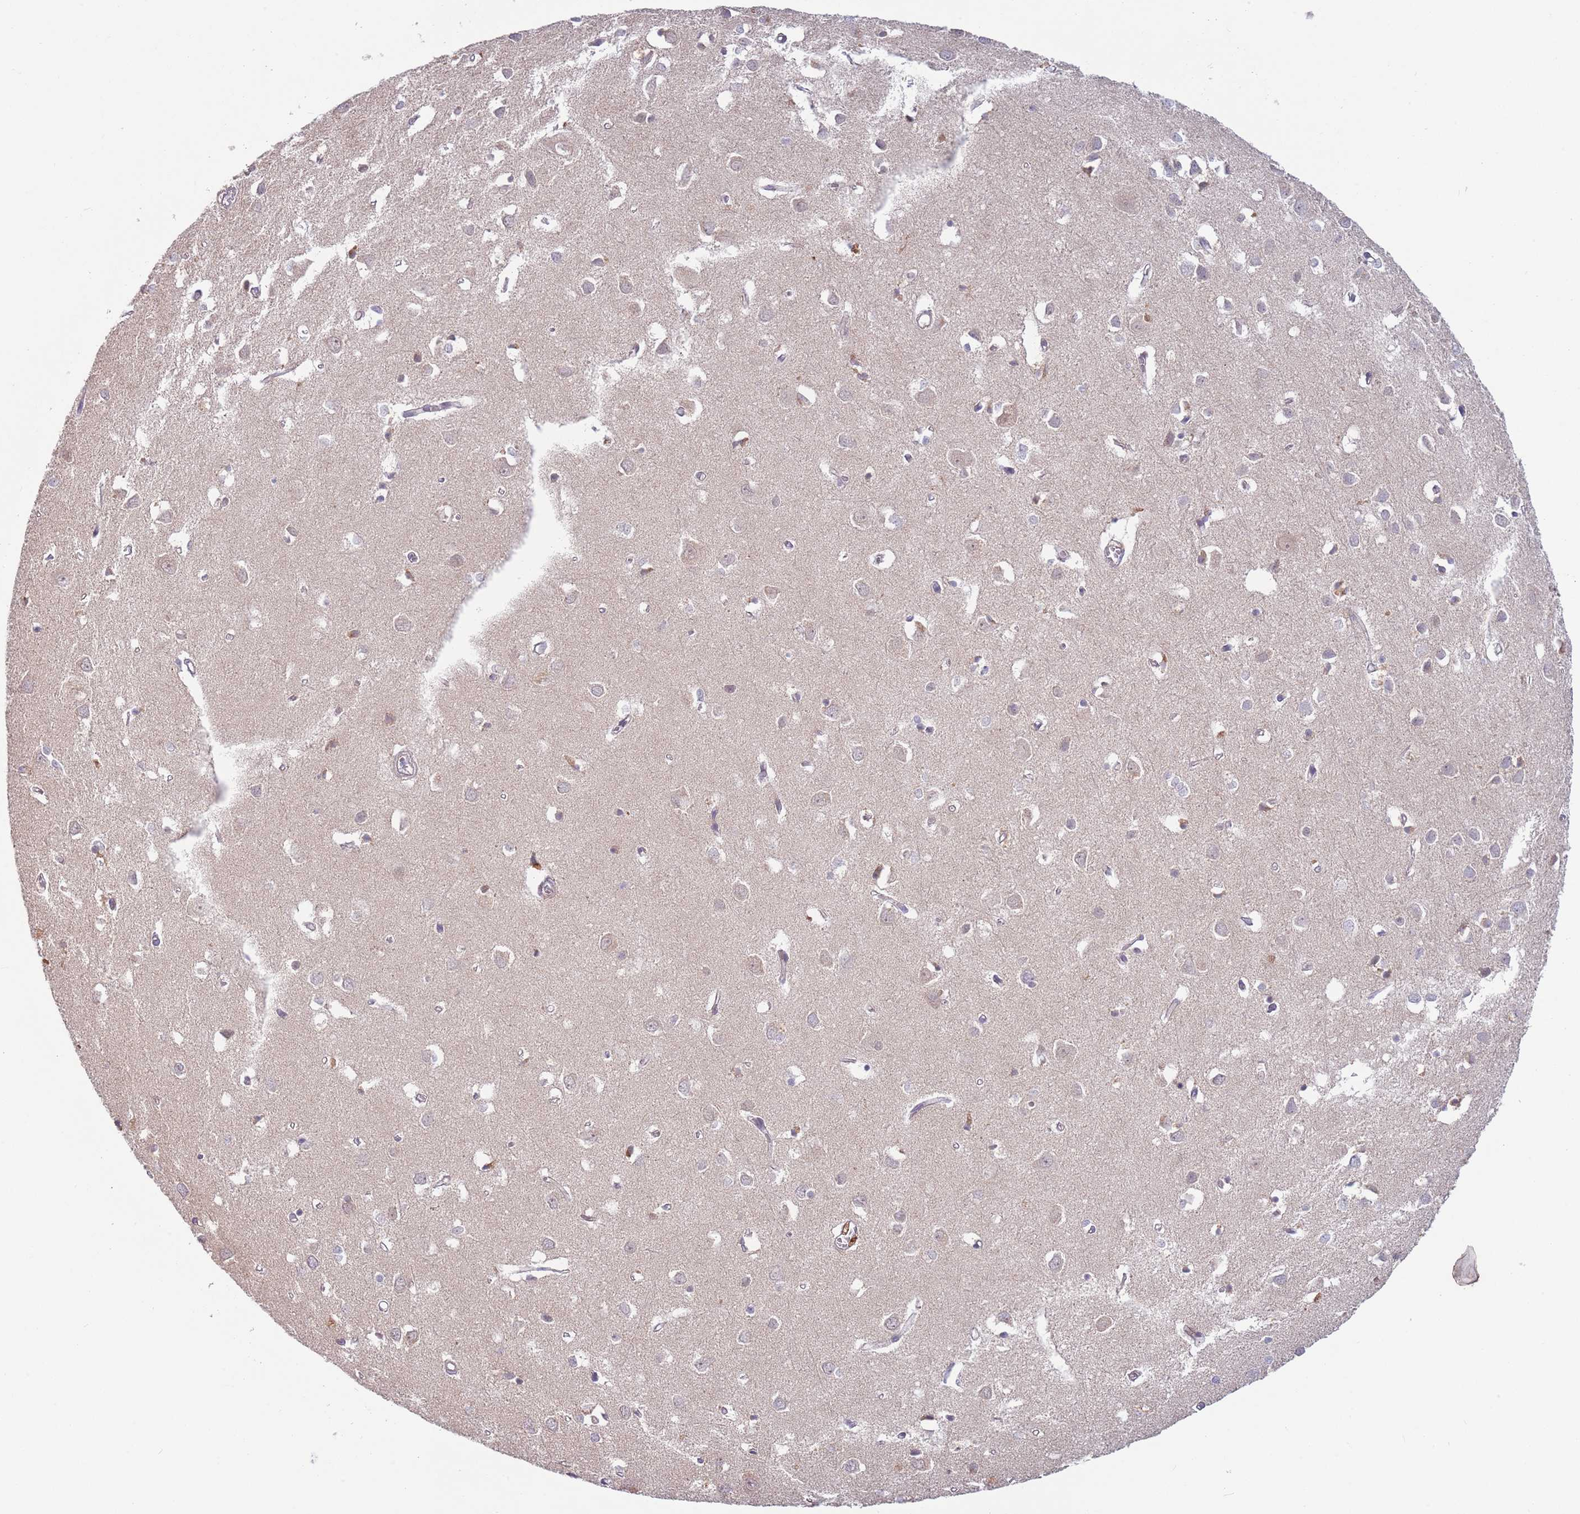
{"staining": {"intensity": "negative", "quantity": "none", "location": "none"}, "tissue": "cerebral cortex", "cell_type": "Endothelial cells", "image_type": "normal", "snomed": [{"axis": "morphology", "description": "Normal tissue, NOS"}, {"axis": "topography", "description": "Cerebral cortex"}], "caption": "Immunohistochemistry (IHC) of normal cerebral cortex exhibits no positivity in endothelial cells. (DAB (3,3'-diaminobenzidine) IHC with hematoxylin counter stain).", "gene": "SAV1", "patient": {"sex": "female", "age": 64}}